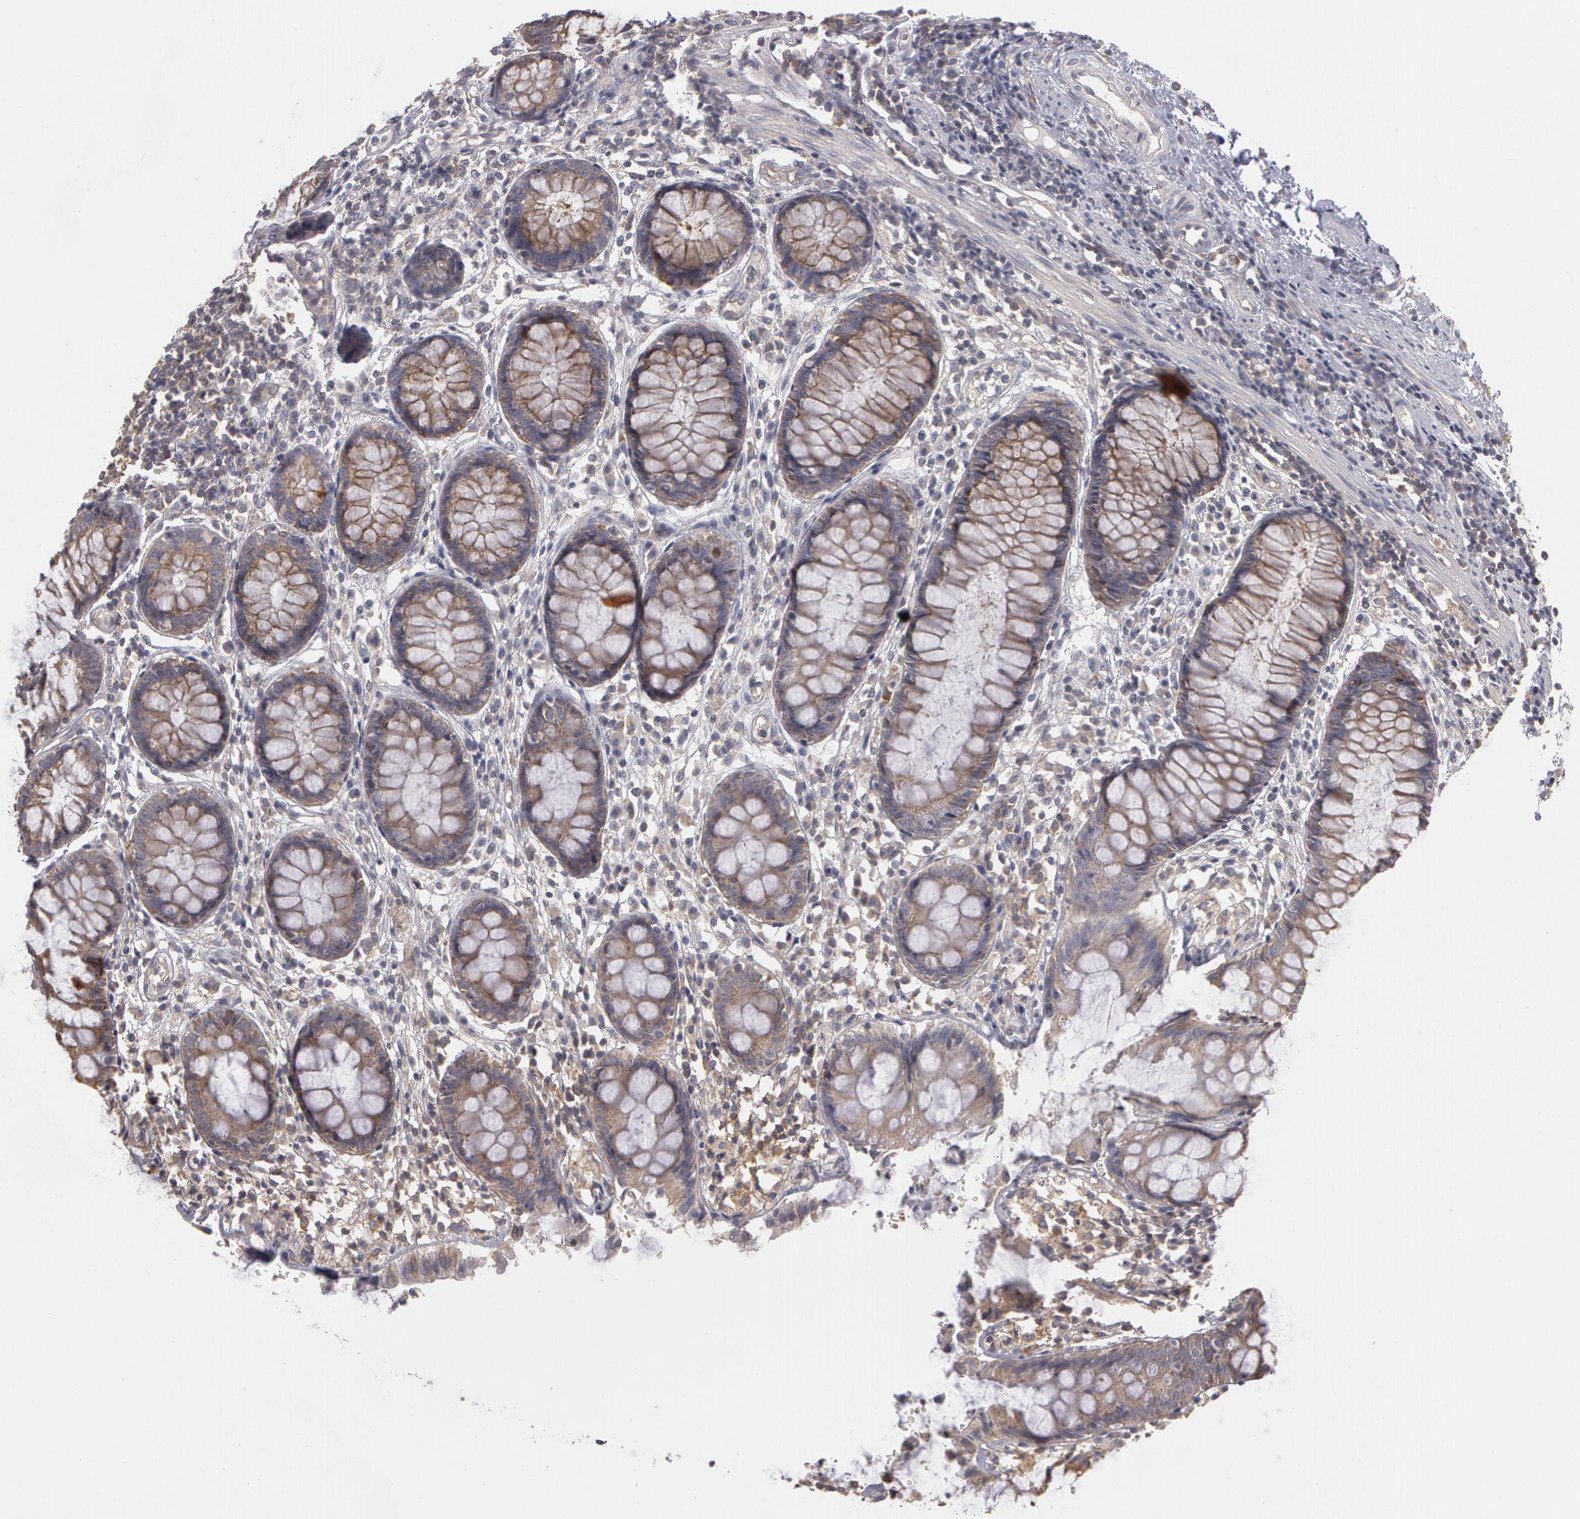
{"staining": {"intensity": "moderate", "quantity": ">75%", "location": "cytoplasmic/membranous"}, "tissue": "rectum", "cell_type": "Glandular cells", "image_type": "normal", "snomed": [{"axis": "morphology", "description": "Normal tissue, NOS"}, {"axis": "topography", "description": "Rectum"}], "caption": "The image exhibits staining of benign rectum, revealing moderate cytoplasmic/membranous protein staining (brown color) within glandular cells.", "gene": "NEK9", "patient": {"sex": "female", "age": 66}}